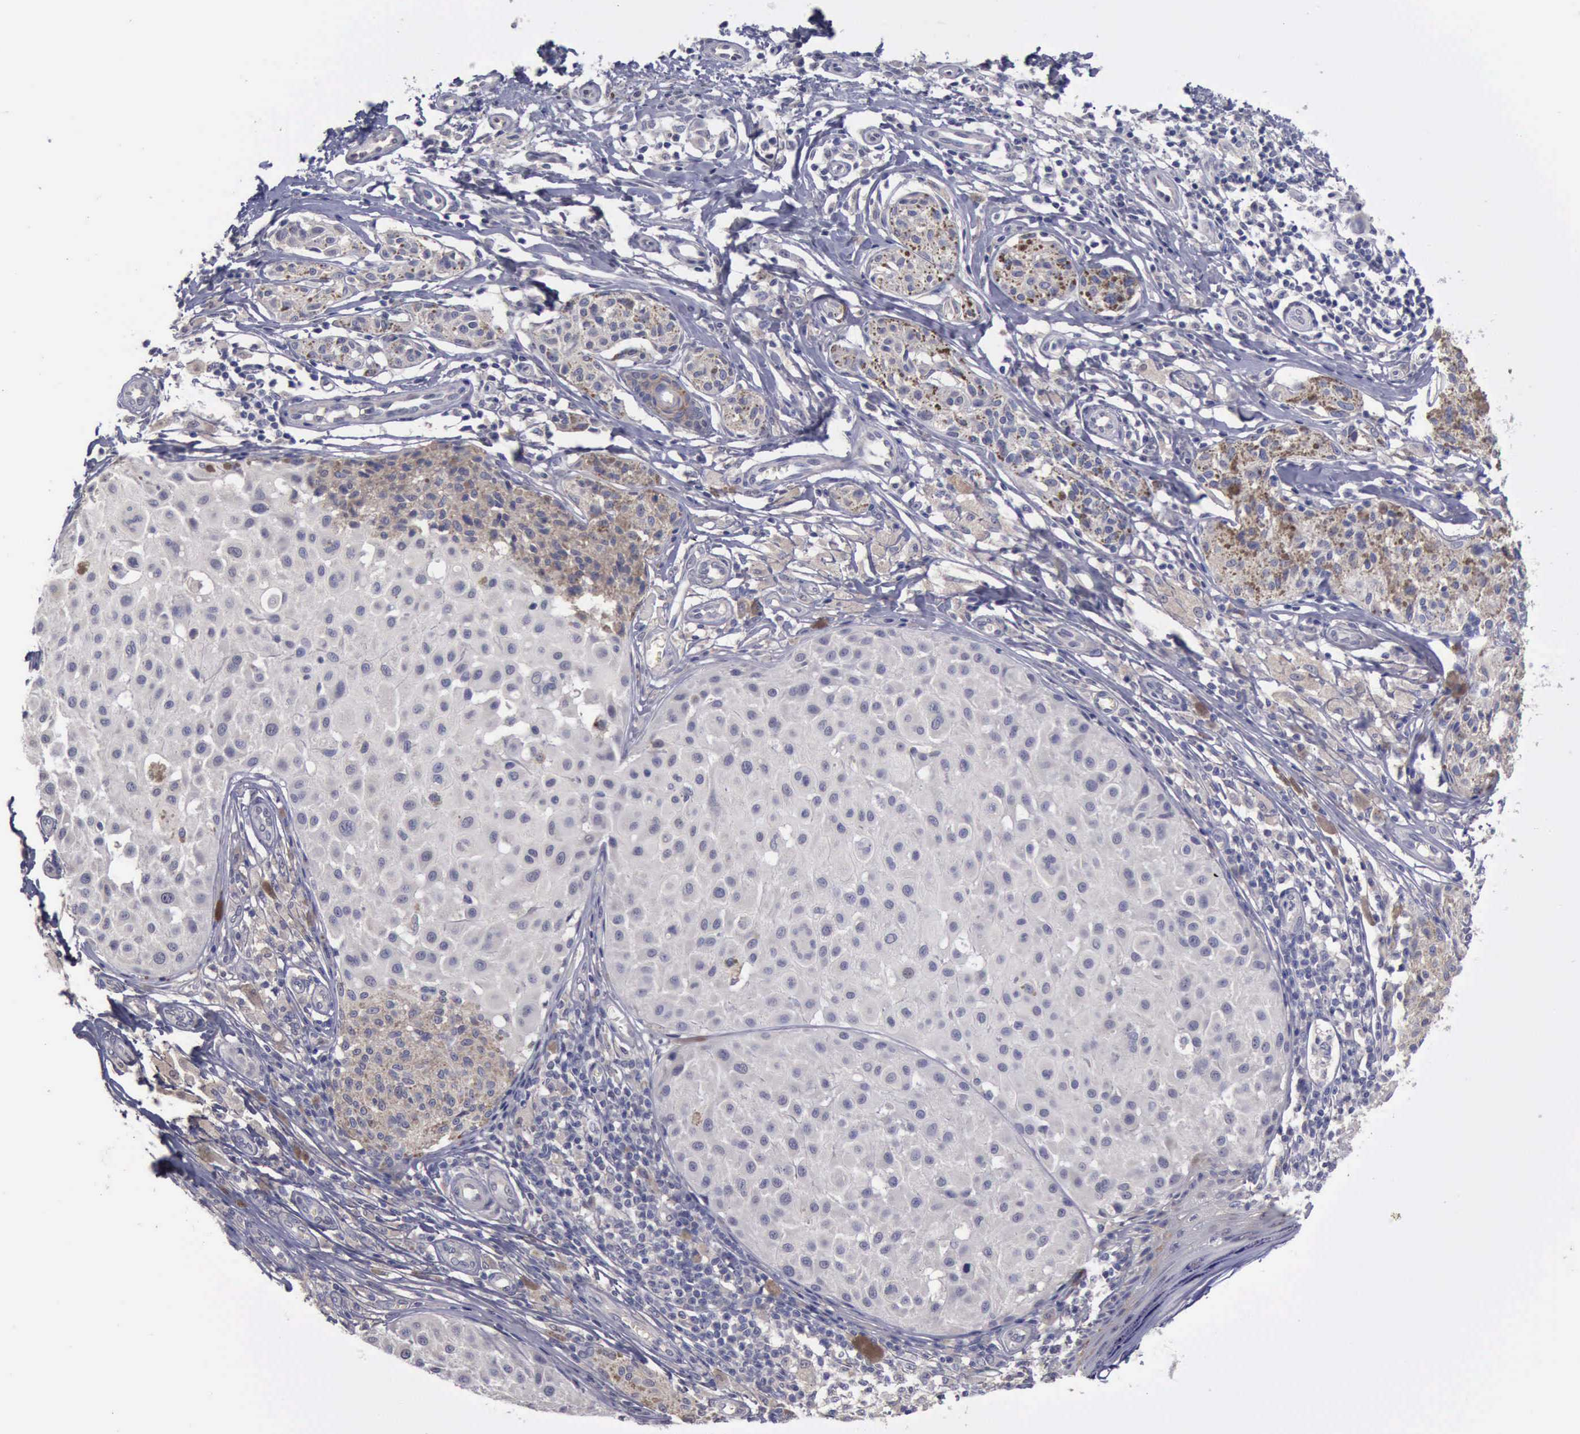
{"staining": {"intensity": "negative", "quantity": "none", "location": "none"}, "tissue": "melanoma", "cell_type": "Tumor cells", "image_type": "cancer", "snomed": [{"axis": "morphology", "description": "Malignant melanoma, NOS"}, {"axis": "topography", "description": "Skin"}], "caption": "DAB (3,3'-diaminobenzidine) immunohistochemical staining of human malignant melanoma exhibits no significant positivity in tumor cells.", "gene": "PHKA1", "patient": {"sex": "male", "age": 36}}